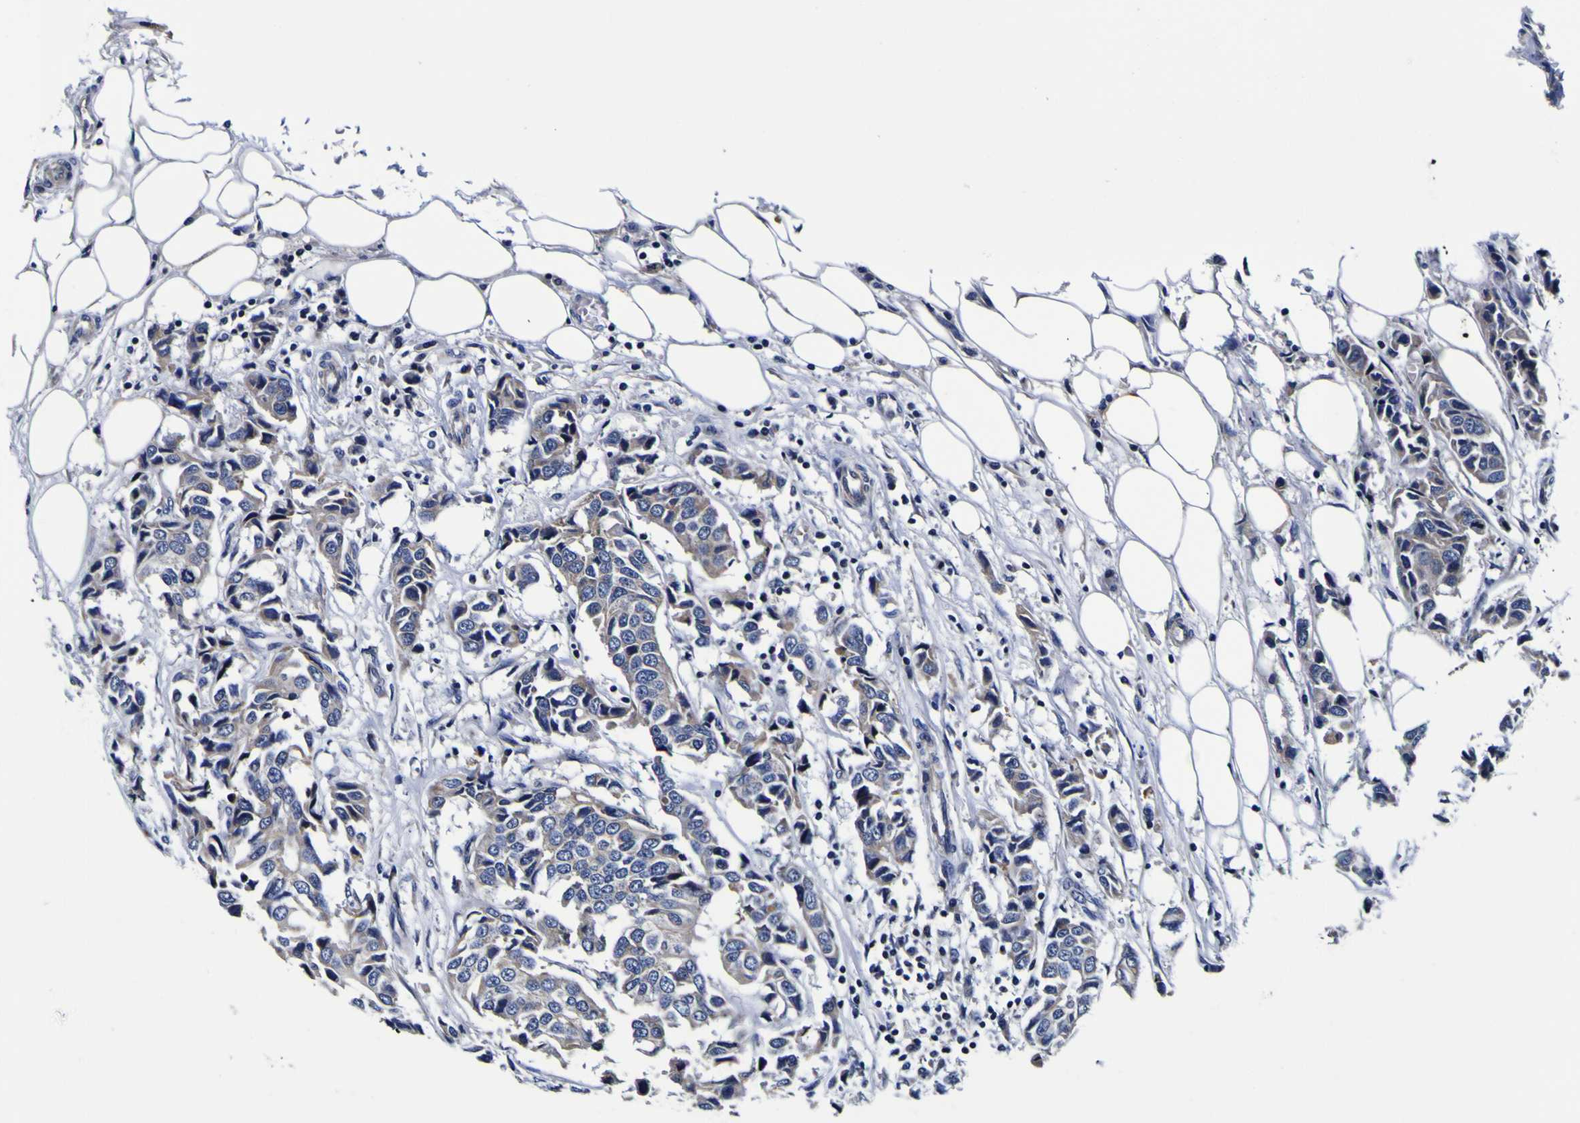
{"staining": {"intensity": "moderate", "quantity": ">75%", "location": "cytoplasmic/membranous"}, "tissue": "breast cancer", "cell_type": "Tumor cells", "image_type": "cancer", "snomed": [{"axis": "morphology", "description": "Duct carcinoma"}, {"axis": "topography", "description": "Breast"}], "caption": "Breast intraductal carcinoma stained with a protein marker exhibits moderate staining in tumor cells.", "gene": "PDLIM4", "patient": {"sex": "female", "age": 80}}